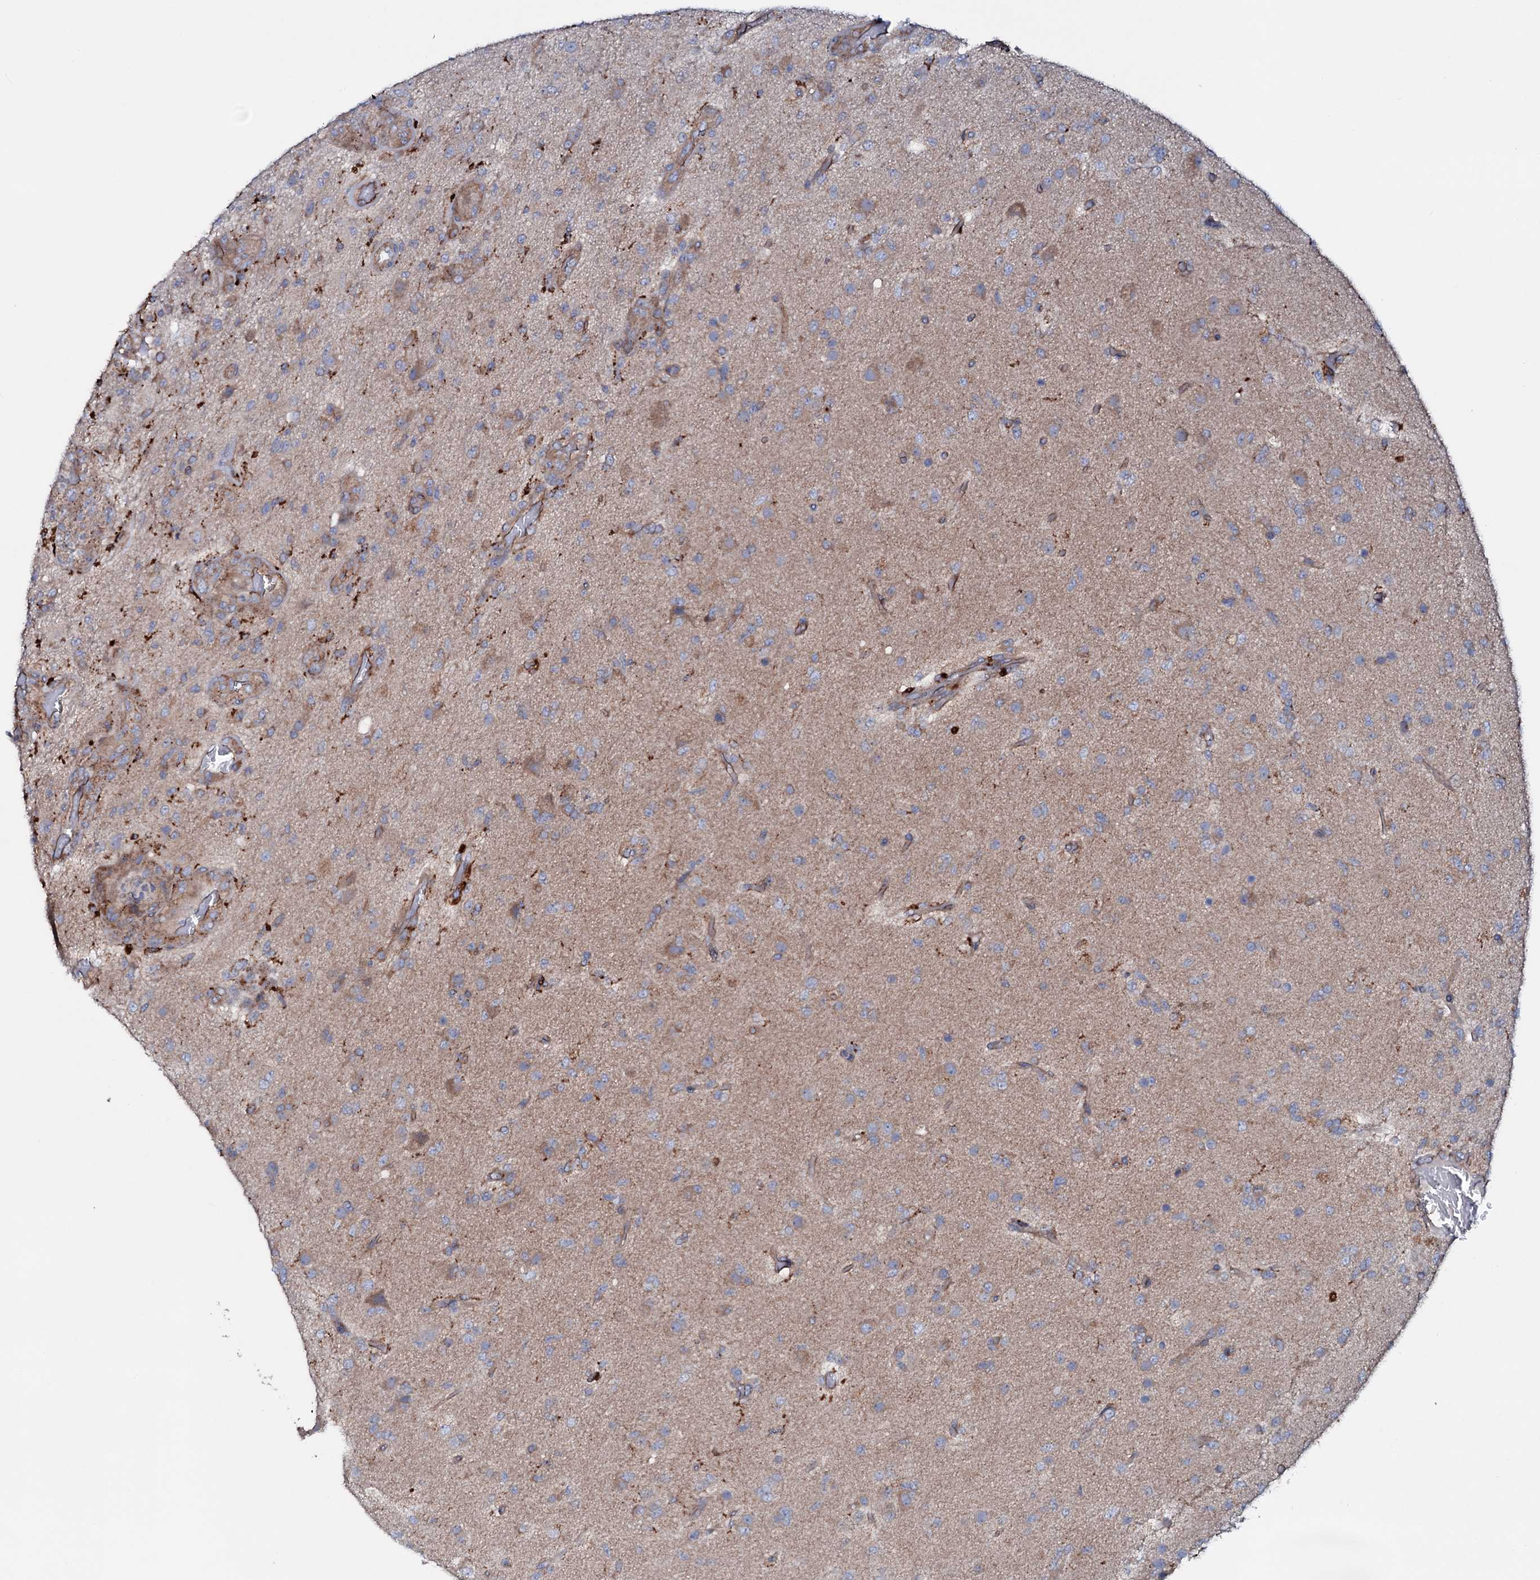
{"staining": {"intensity": "moderate", "quantity": "<25%", "location": "cytoplasmic/membranous"}, "tissue": "glioma", "cell_type": "Tumor cells", "image_type": "cancer", "snomed": [{"axis": "morphology", "description": "Glioma, malignant, High grade"}, {"axis": "topography", "description": "Brain"}], "caption": "Approximately <25% of tumor cells in malignant glioma (high-grade) reveal moderate cytoplasmic/membranous protein positivity as visualized by brown immunohistochemical staining.", "gene": "P2RX4", "patient": {"sex": "female", "age": 74}}